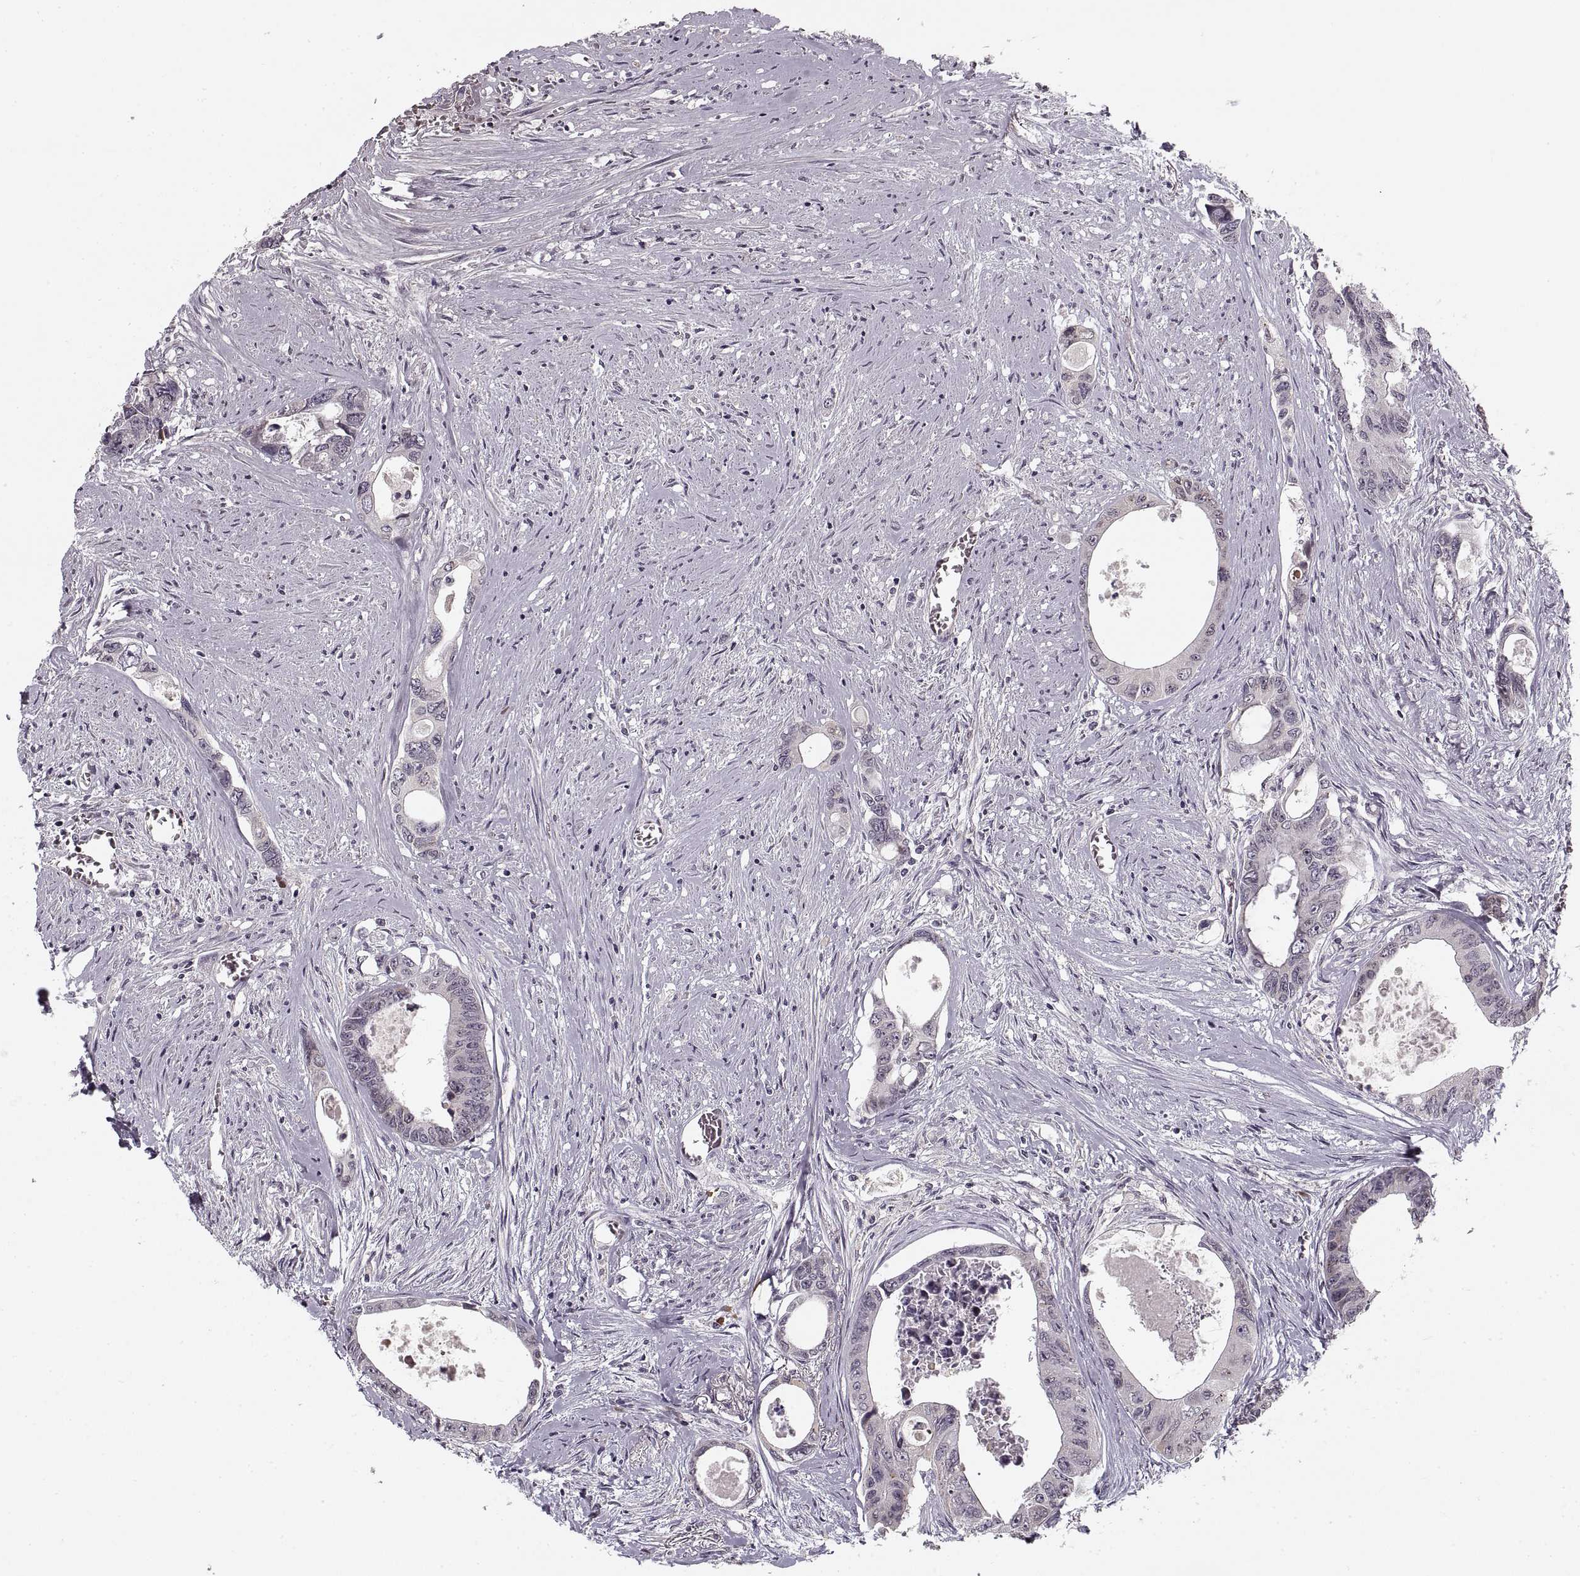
{"staining": {"intensity": "negative", "quantity": "none", "location": "none"}, "tissue": "colorectal cancer", "cell_type": "Tumor cells", "image_type": "cancer", "snomed": [{"axis": "morphology", "description": "Adenocarcinoma, NOS"}, {"axis": "topography", "description": "Rectum"}], "caption": "IHC micrograph of colorectal adenocarcinoma stained for a protein (brown), which shows no positivity in tumor cells.", "gene": "ASIC3", "patient": {"sex": "male", "age": 59}}